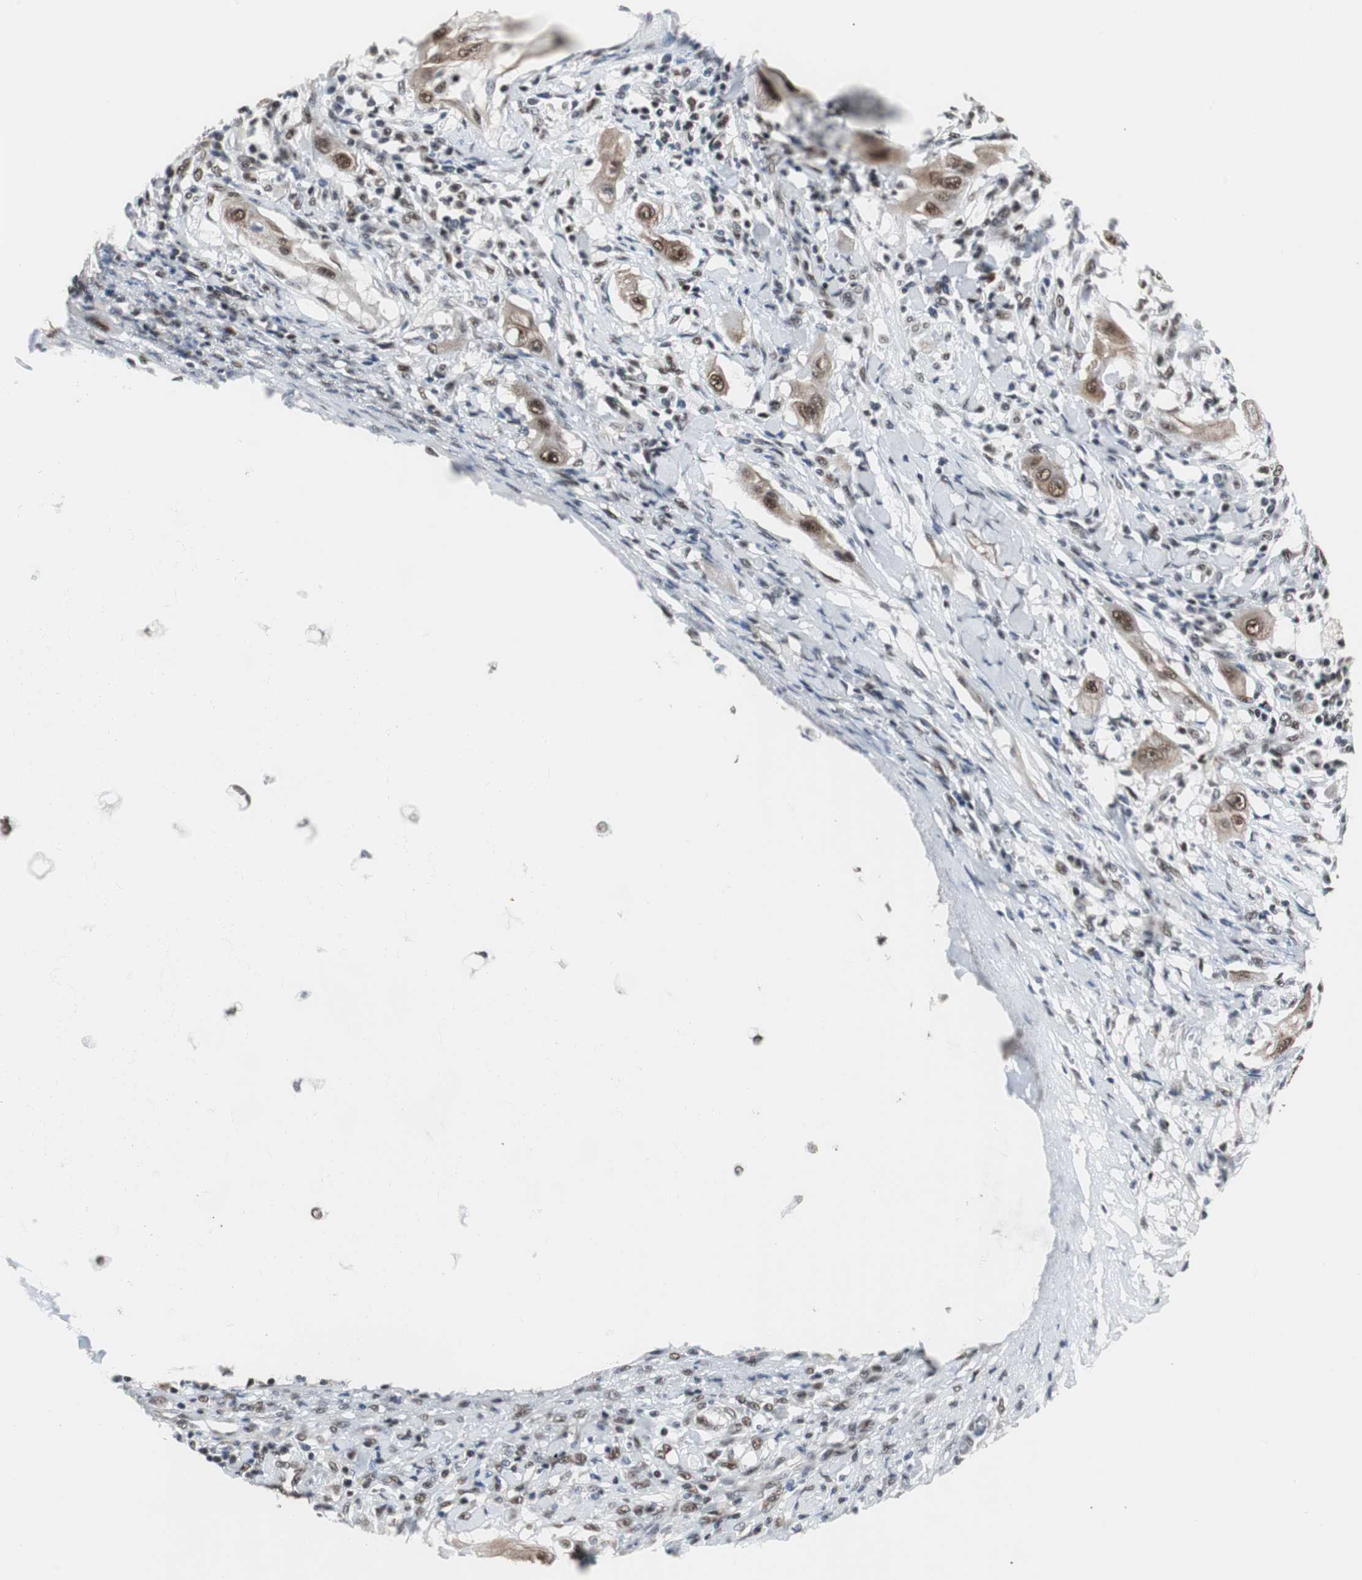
{"staining": {"intensity": "strong", "quantity": ">75%", "location": "cytoplasmic/membranous,nuclear"}, "tissue": "lung cancer", "cell_type": "Tumor cells", "image_type": "cancer", "snomed": [{"axis": "morphology", "description": "Squamous cell carcinoma, NOS"}, {"axis": "topography", "description": "Lung"}], "caption": "Immunohistochemical staining of human lung cancer (squamous cell carcinoma) demonstrates high levels of strong cytoplasmic/membranous and nuclear protein expression in about >75% of tumor cells.", "gene": "TAF7", "patient": {"sex": "female", "age": 47}}